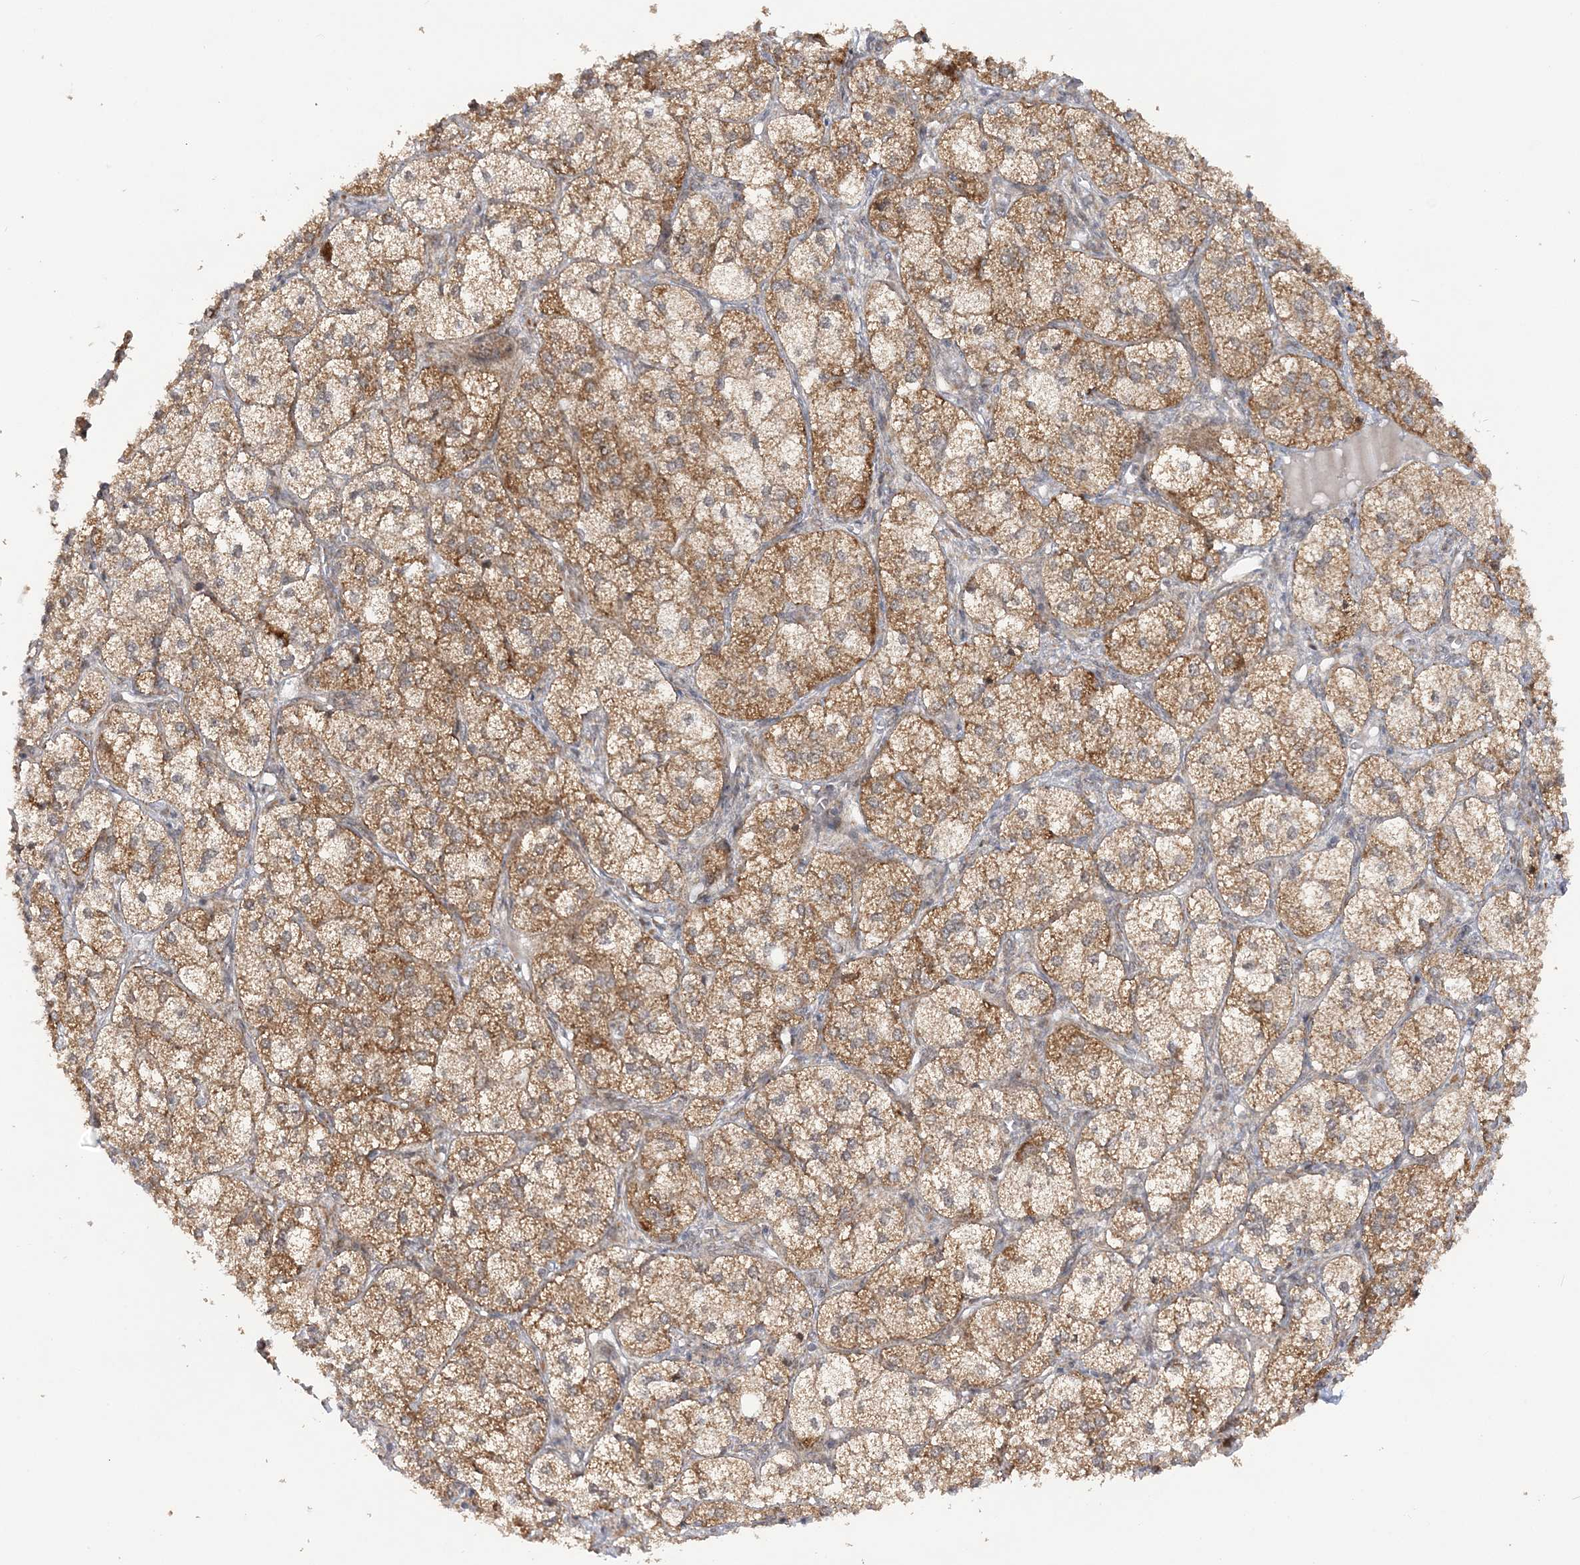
{"staining": {"intensity": "moderate", "quantity": ">75%", "location": "cytoplasmic/membranous"}, "tissue": "adrenal gland", "cell_type": "Glandular cells", "image_type": "normal", "snomed": [{"axis": "morphology", "description": "Normal tissue, NOS"}, {"axis": "topography", "description": "Adrenal gland"}], "caption": "This micrograph exhibits IHC staining of benign adrenal gland, with medium moderate cytoplasmic/membranous expression in approximately >75% of glandular cells.", "gene": "MRPL47", "patient": {"sex": "female", "age": 61}}